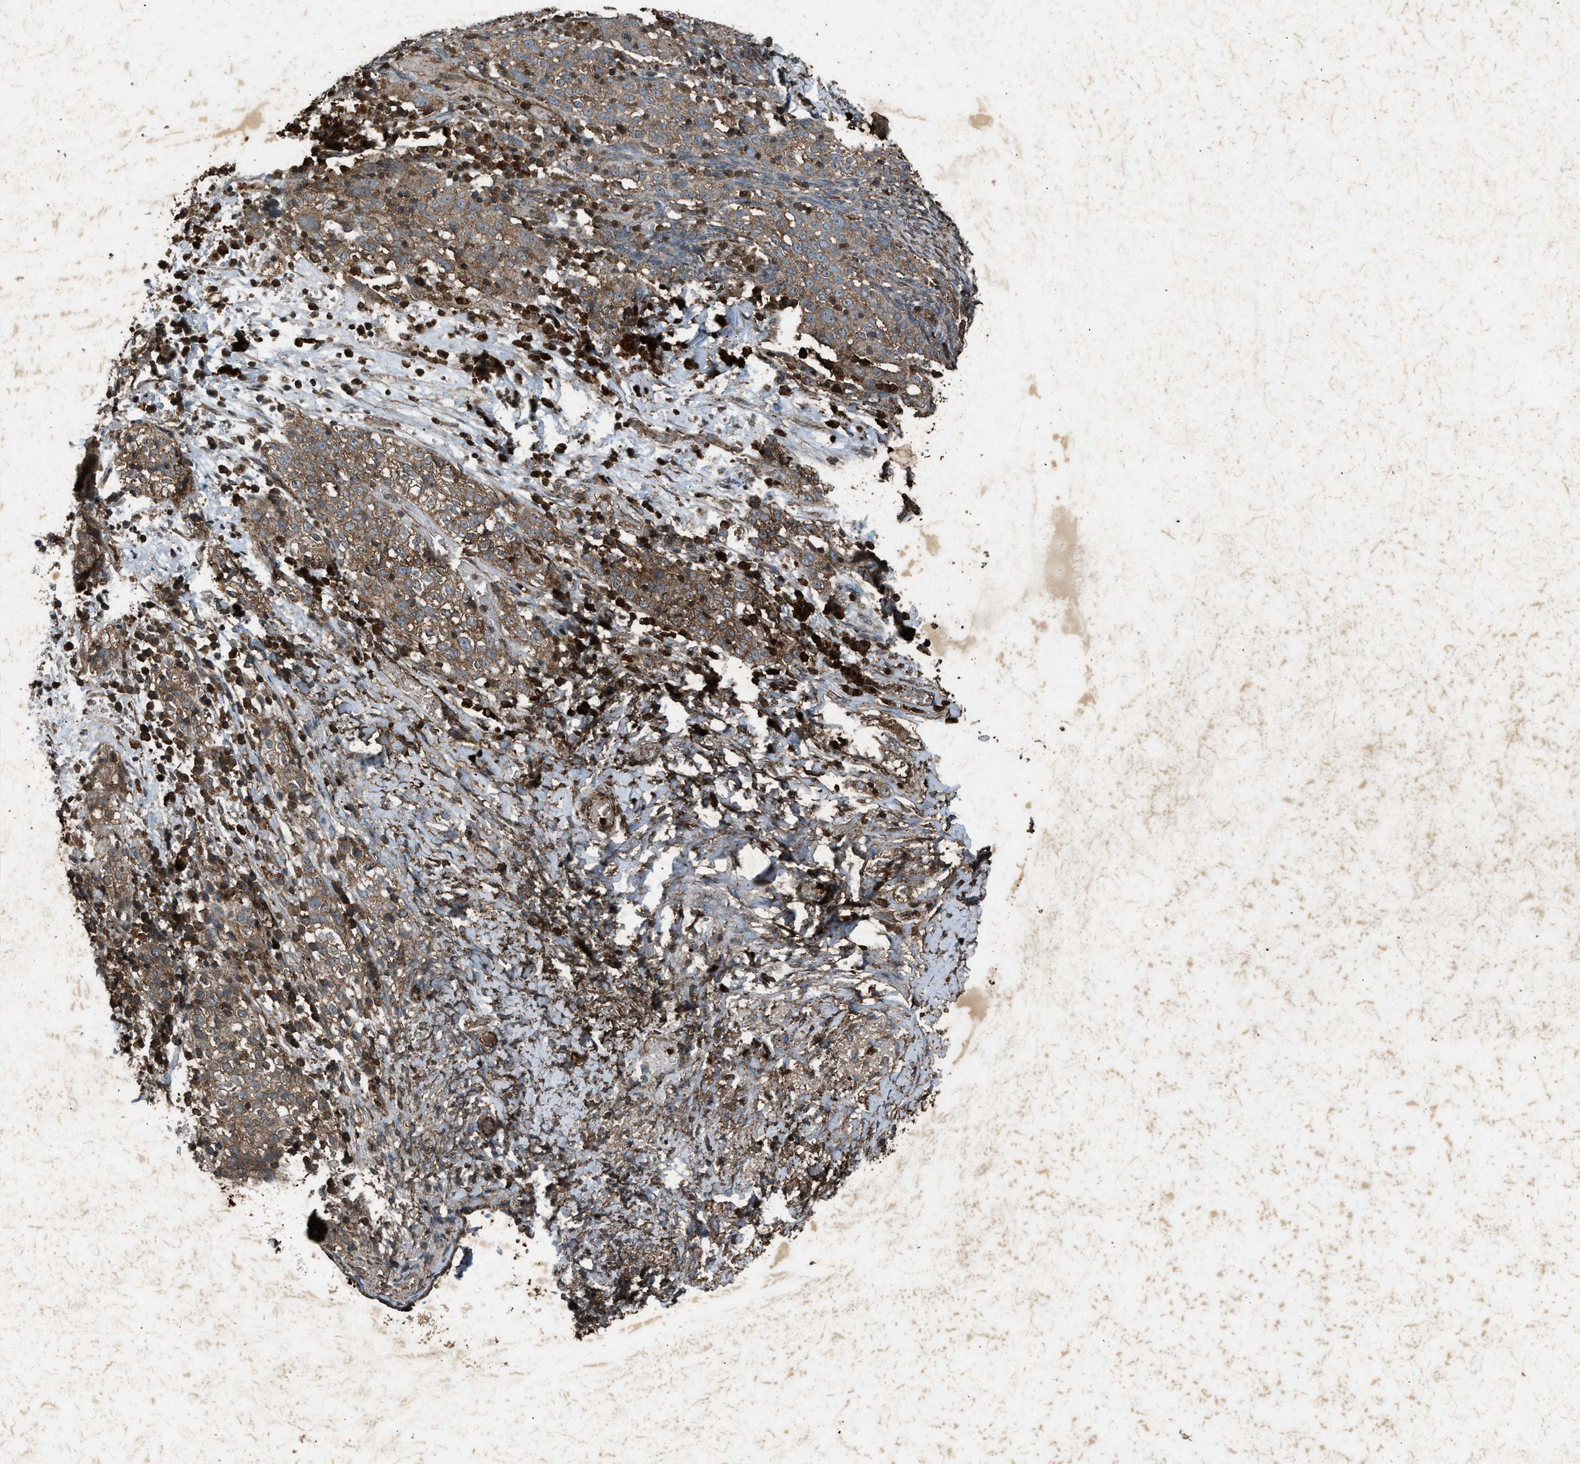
{"staining": {"intensity": "moderate", "quantity": ">75%", "location": "cytoplasmic/membranous"}, "tissue": "ovarian cancer", "cell_type": "Tumor cells", "image_type": "cancer", "snomed": [{"axis": "morphology", "description": "Normal tissue, NOS"}, {"axis": "morphology", "description": "Cystadenocarcinoma, serous, NOS"}, {"axis": "topography", "description": "Ovary"}], "caption": "Tumor cells demonstrate medium levels of moderate cytoplasmic/membranous staining in approximately >75% of cells in ovarian serous cystadenocarcinoma. The staining is performed using DAB (3,3'-diaminobenzidine) brown chromogen to label protein expression. The nuclei are counter-stained blue using hematoxylin.", "gene": "PSMD1", "patient": {"sex": "female", "age": 62}}